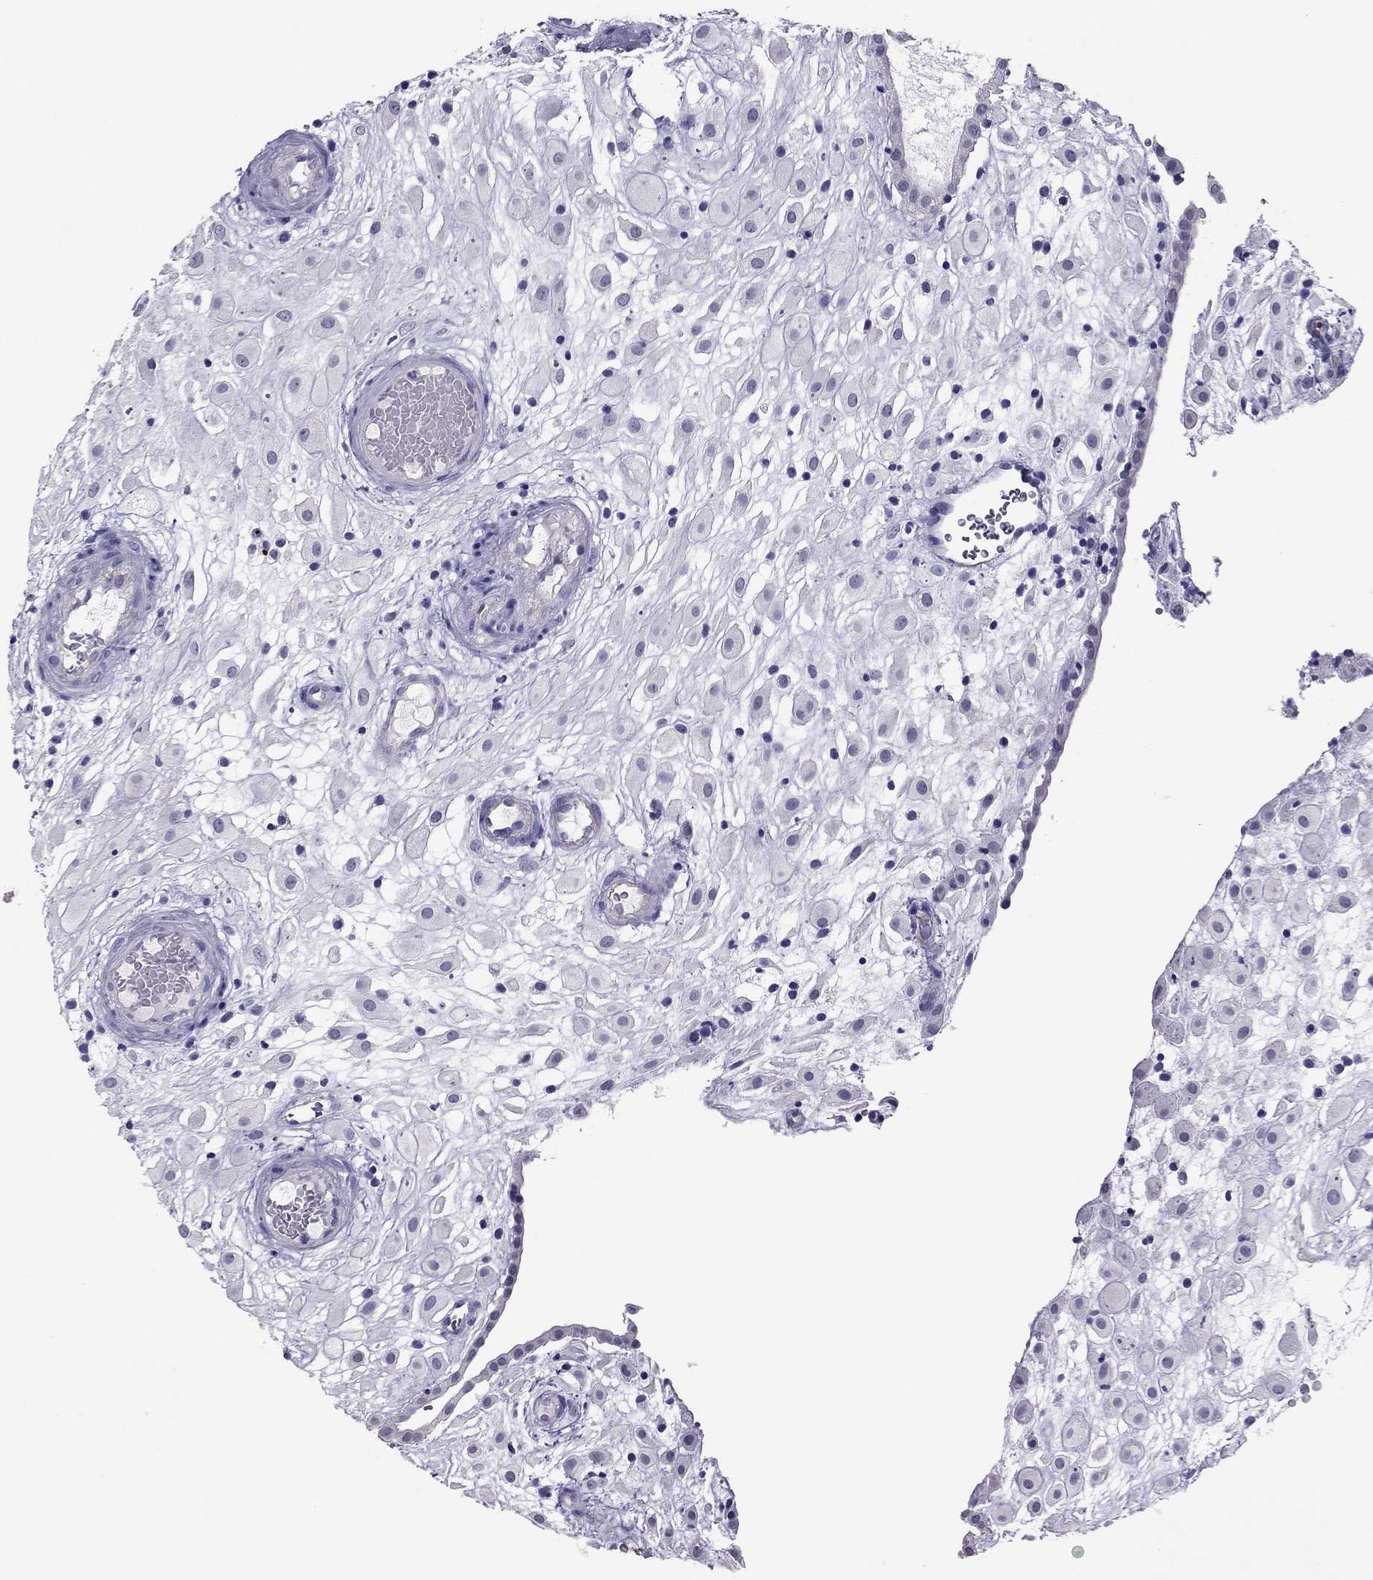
{"staining": {"intensity": "negative", "quantity": "none", "location": "none"}, "tissue": "placenta", "cell_type": "Decidual cells", "image_type": "normal", "snomed": [{"axis": "morphology", "description": "Normal tissue, NOS"}, {"axis": "topography", "description": "Placenta"}], "caption": "Immunohistochemistry photomicrograph of normal placenta stained for a protein (brown), which demonstrates no expression in decidual cells.", "gene": "PDE6A", "patient": {"sex": "female", "age": 24}}